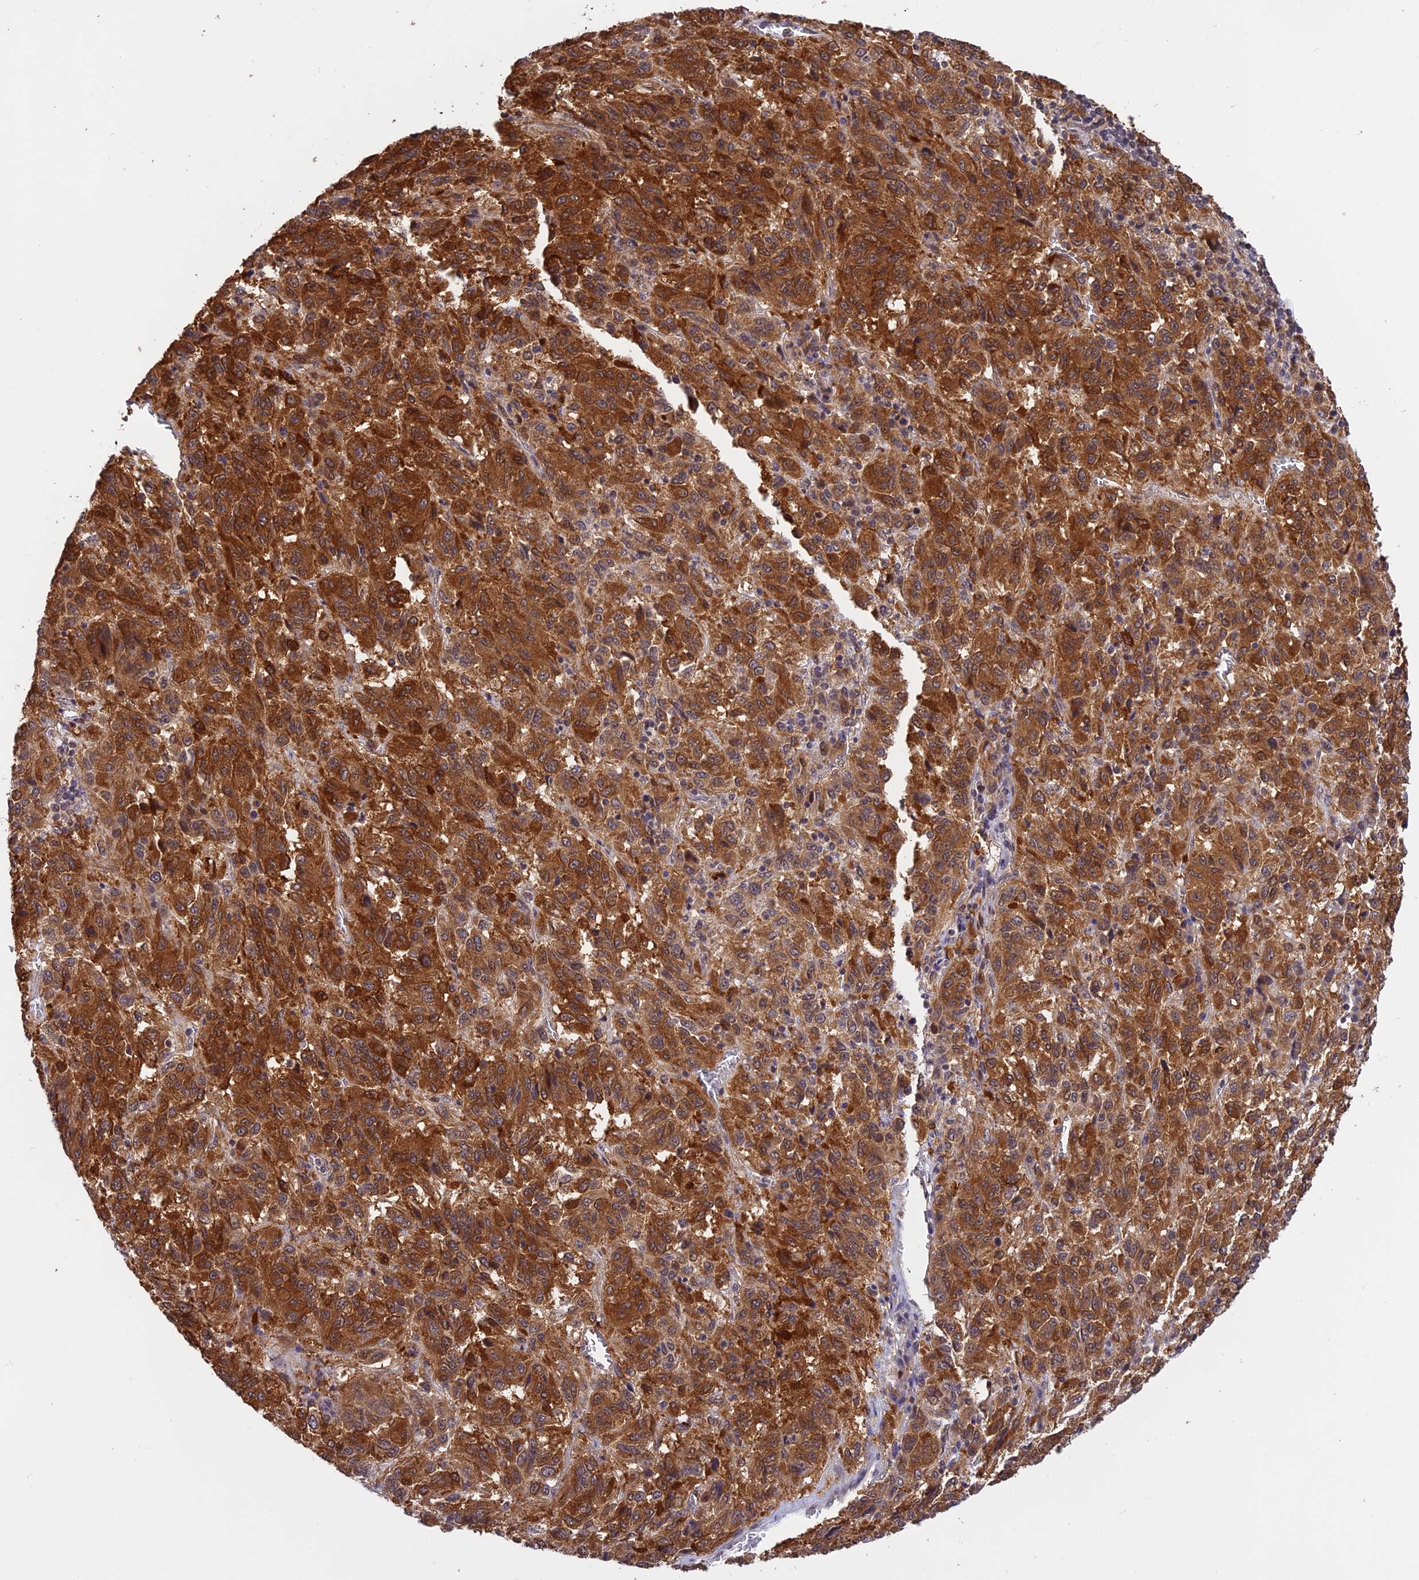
{"staining": {"intensity": "strong", "quantity": ">75%", "location": "cytoplasmic/membranous"}, "tissue": "melanoma", "cell_type": "Tumor cells", "image_type": "cancer", "snomed": [{"axis": "morphology", "description": "Malignant melanoma, Metastatic site"}, {"axis": "topography", "description": "Lung"}], "caption": "Malignant melanoma (metastatic site) stained with immunohistochemistry (IHC) reveals strong cytoplasmic/membranous staining in about >75% of tumor cells.", "gene": "MNS1", "patient": {"sex": "male", "age": 64}}